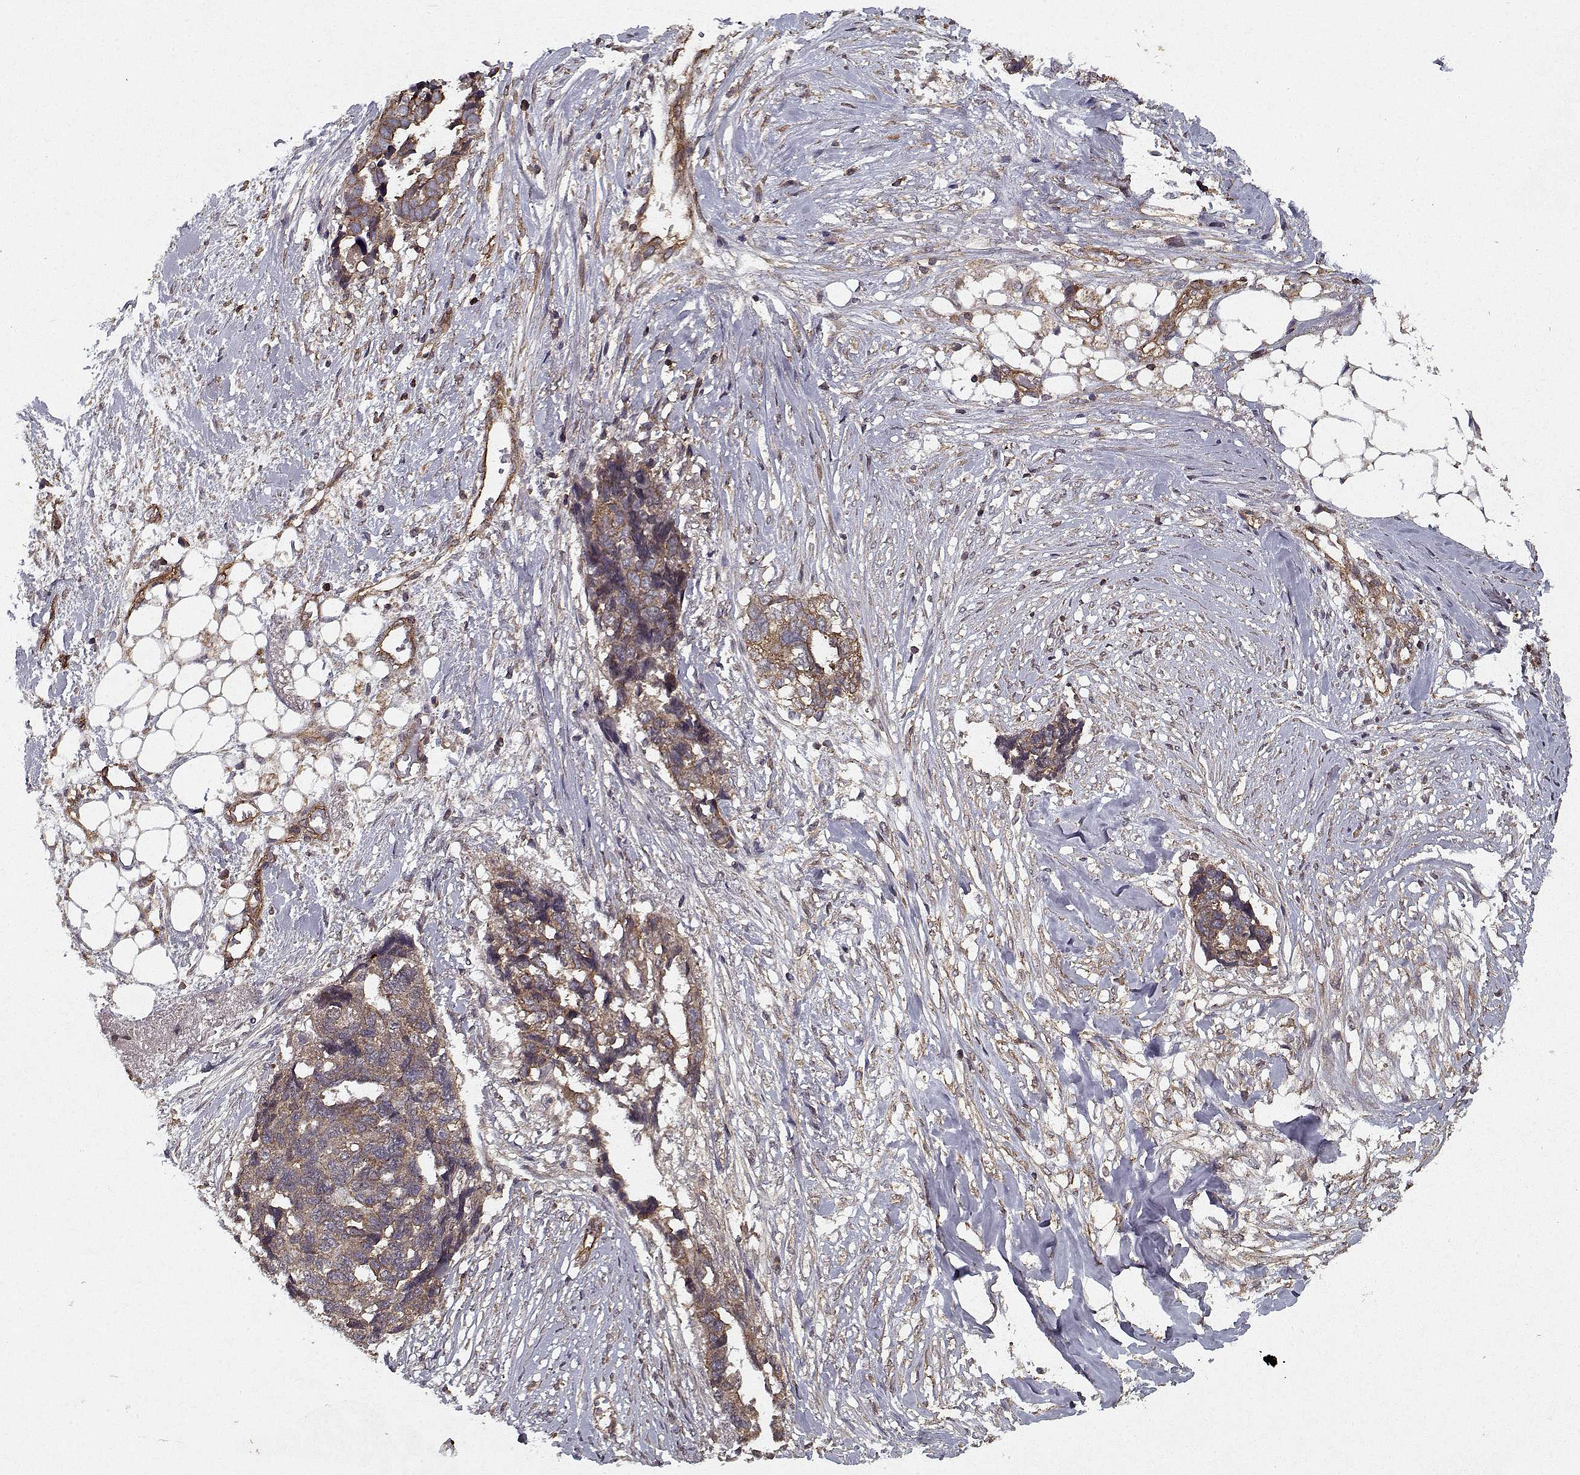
{"staining": {"intensity": "strong", "quantity": "<25%", "location": "cytoplasmic/membranous"}, "tissue": "ovarian cancer", "cell_type": "Tumor cells", "image_type": "cancer", "snomed": [{"axis": "morphology", "description": "Cystadenocarcinoma, serous, NOS"}, {"axis": "topography", "description": "Ovary"}], "caption": "Immunohistochemical staining of human serous cystadenocarcinoma (ovarian) shows medium levels of strong cytoplasmic/membranous protein expression in approximately <25% of tumor cells.", "gene": "PPP1R12A", "patient": {"sex": "female", "age": 69}}